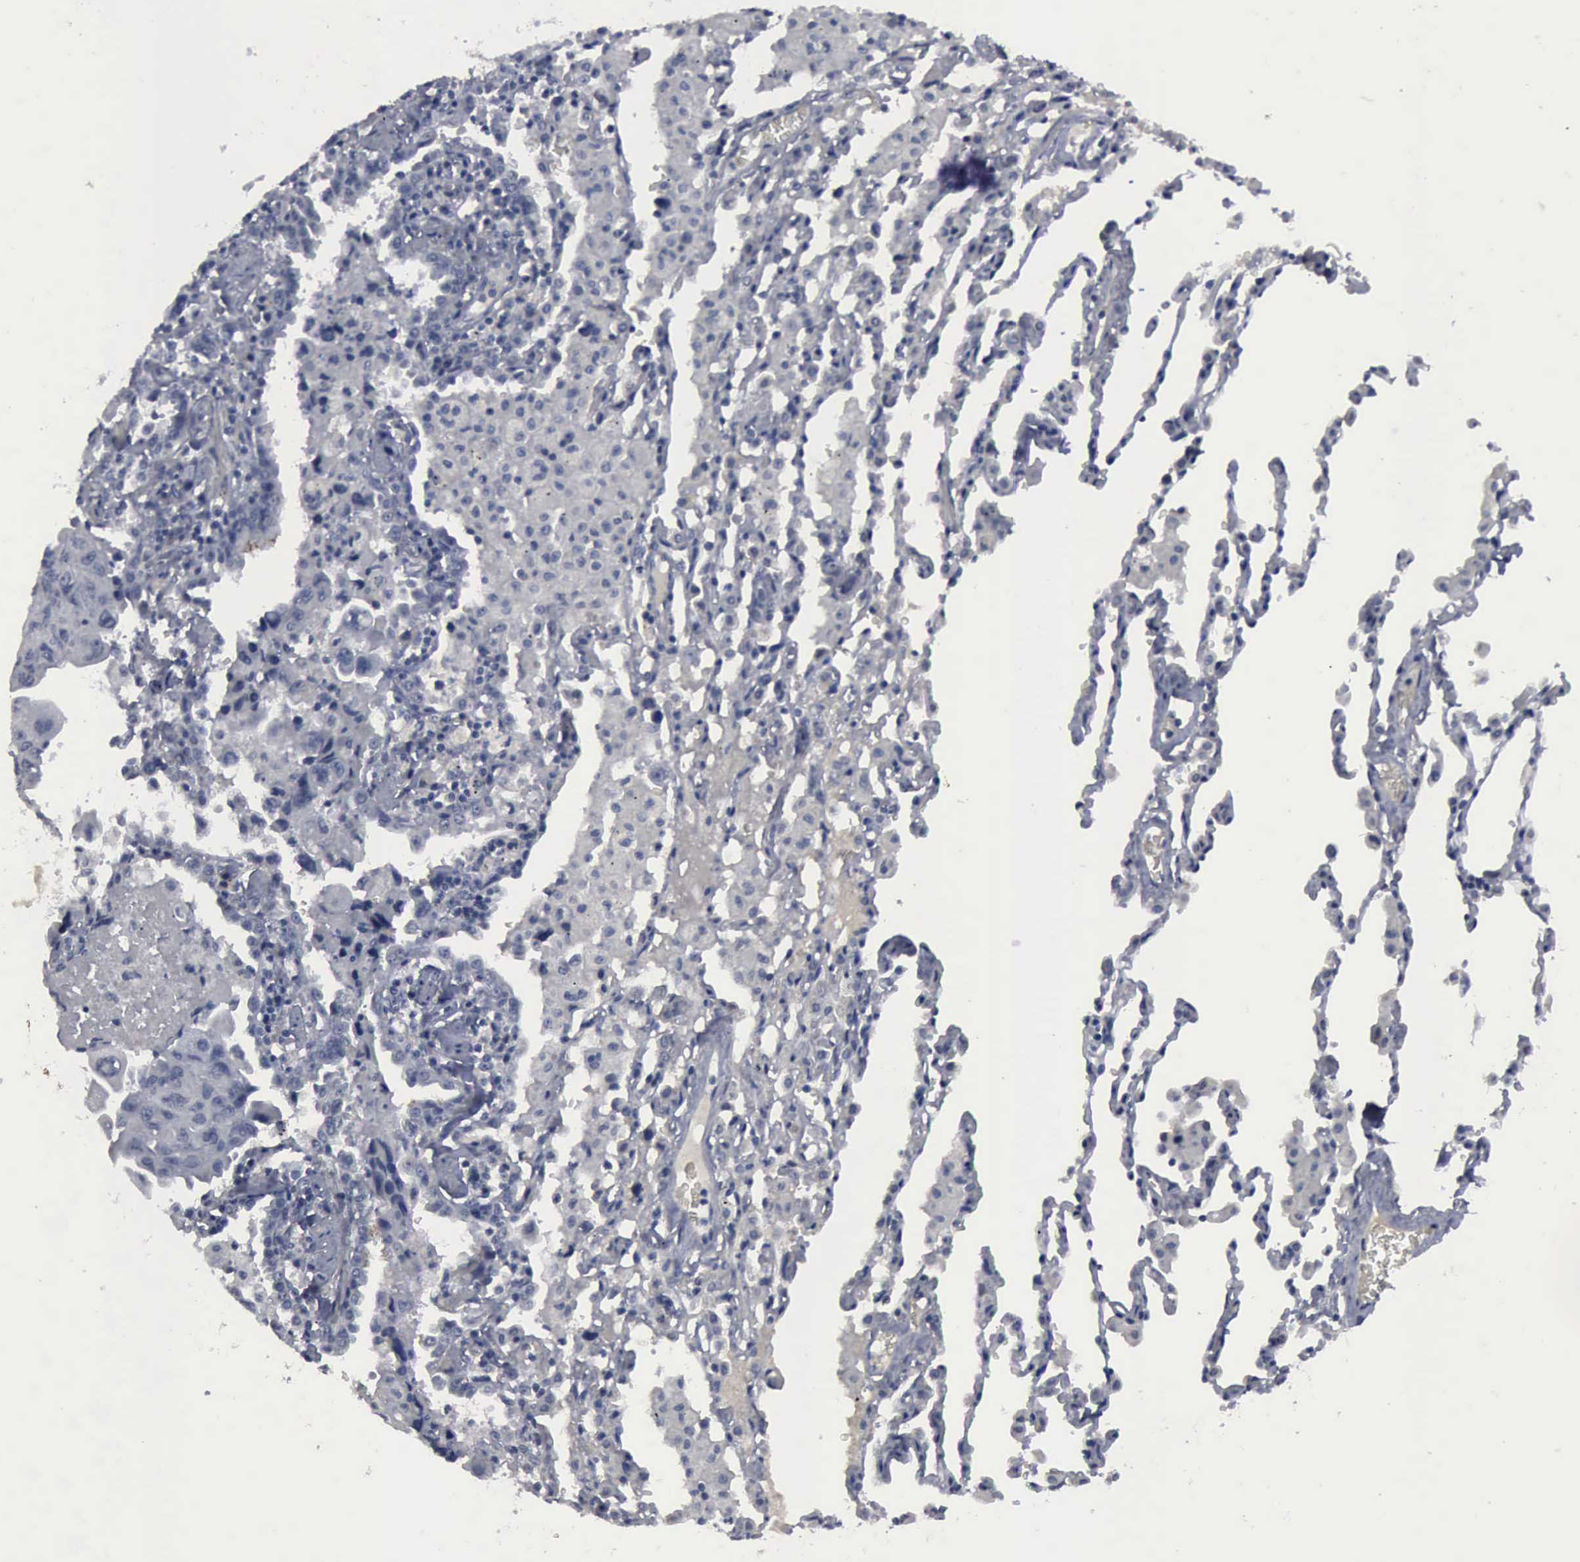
{"staining": {"intensity": "negative", "quantity": "none", "location": "none"}, "tissue": "lung cancer", "cell_type": "Tumor cells", "image_type": "cancer", "snomed": [{"axis": "morphology", "description": "Adenocarcinoma, NOS"}, {"axis": "topography", "description": "Lung"}], "caption": "Lung cancer was stained to show a protein in brown. There is no significant expression in tumor cells.", "gene": "MYO18B", "patient": {"sex": "male", "age": 64}}